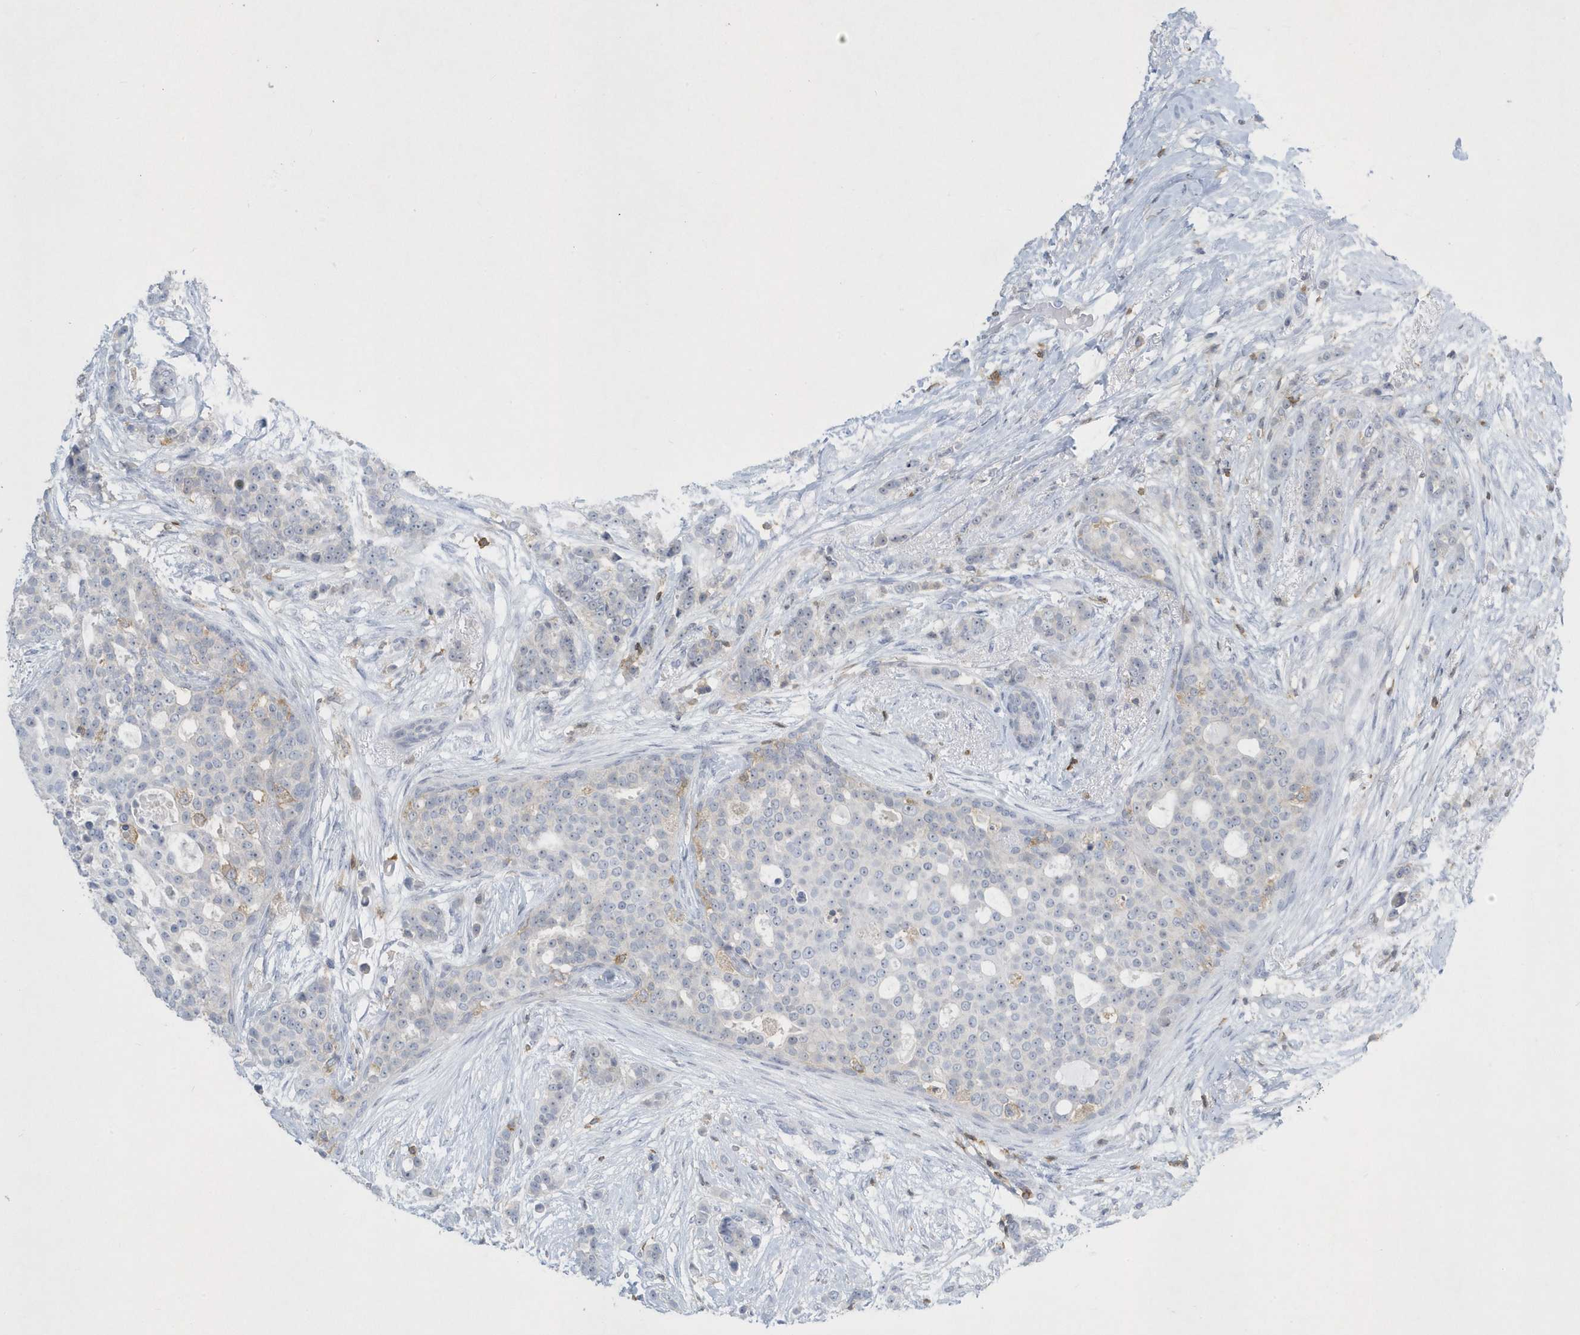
{"staining": {"intensity": "negative", "quantity": "none", "location": "none"}, "tissue": "breast cancer", "cell_type": "Tumor cells", "image_type": "cancer", "snomed": [{"axis": "morphology", "description": "Lobular carcinoma"}, {"axis": "topography", "description": "Breast"}], "caption": "An IHC micrograph of lobular carcinoma (breast) is shown. There is no staining in tumor cells of lobular carcinoma (breast). (DAB immunohistochemistry (IHC), high magnification).", "gene": "PSD4", "patient": {"sex": "female", "age": 51}}